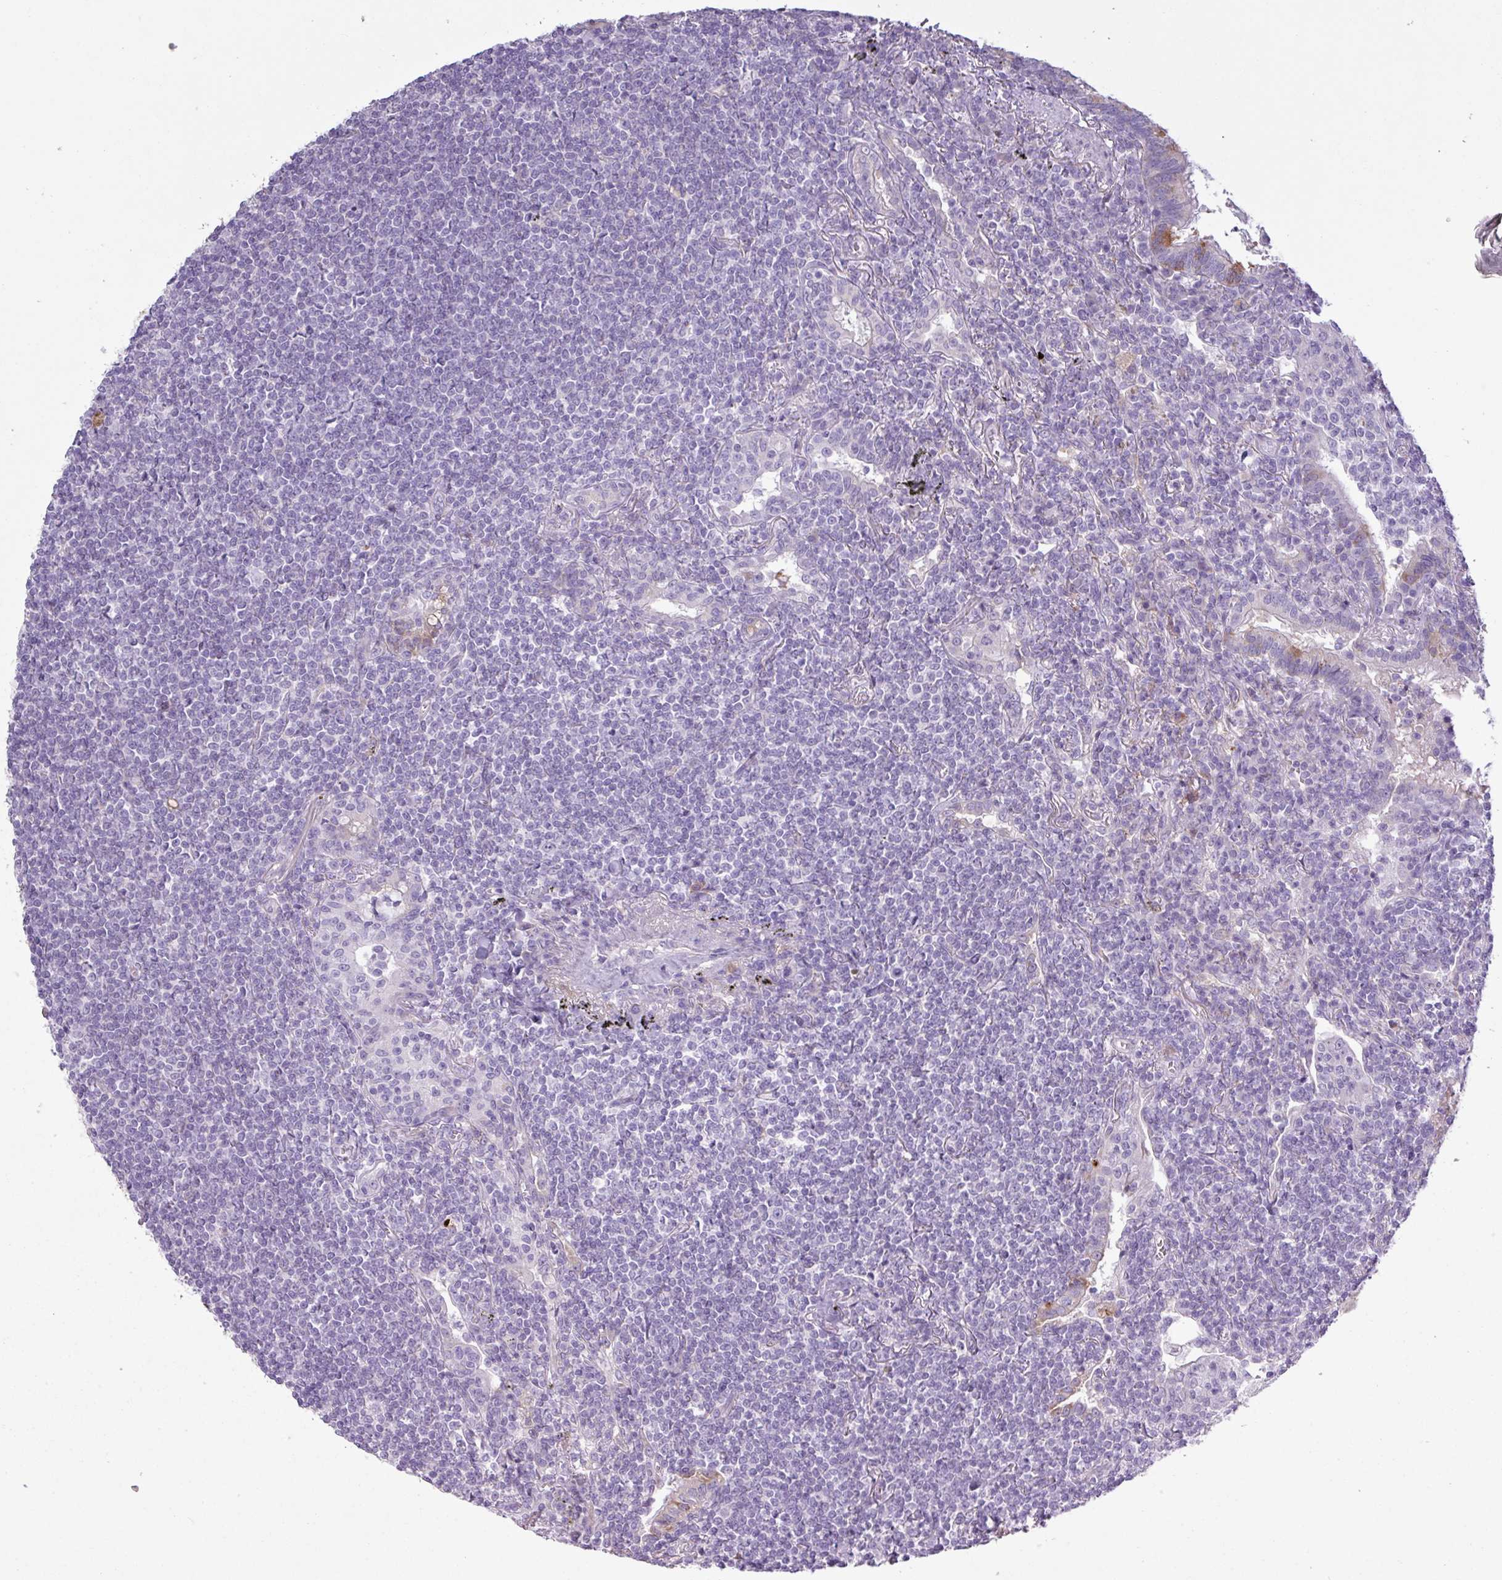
{"staining": {"intensity": "negative", "quantity": "none", "location": "none"}, "tissue": "lymphoma", "cell_type": "Tumor cells", "image_type": "cancer", "snomed": [{"axis": "morphology", "description": "Malignant lymphoma, non-Hodgkin's type, Low grade"}, {"axis": "topography", "description": "Lung"}], "caption": "This image is of lymphoma stained with immunohistochemistry (IHC) to label a protein in brown with the nuclei are counter-stained blue. There is no positivity in tumor cells.", "gene": "C4B", "patient": {"sex": "female", "age": 71}}